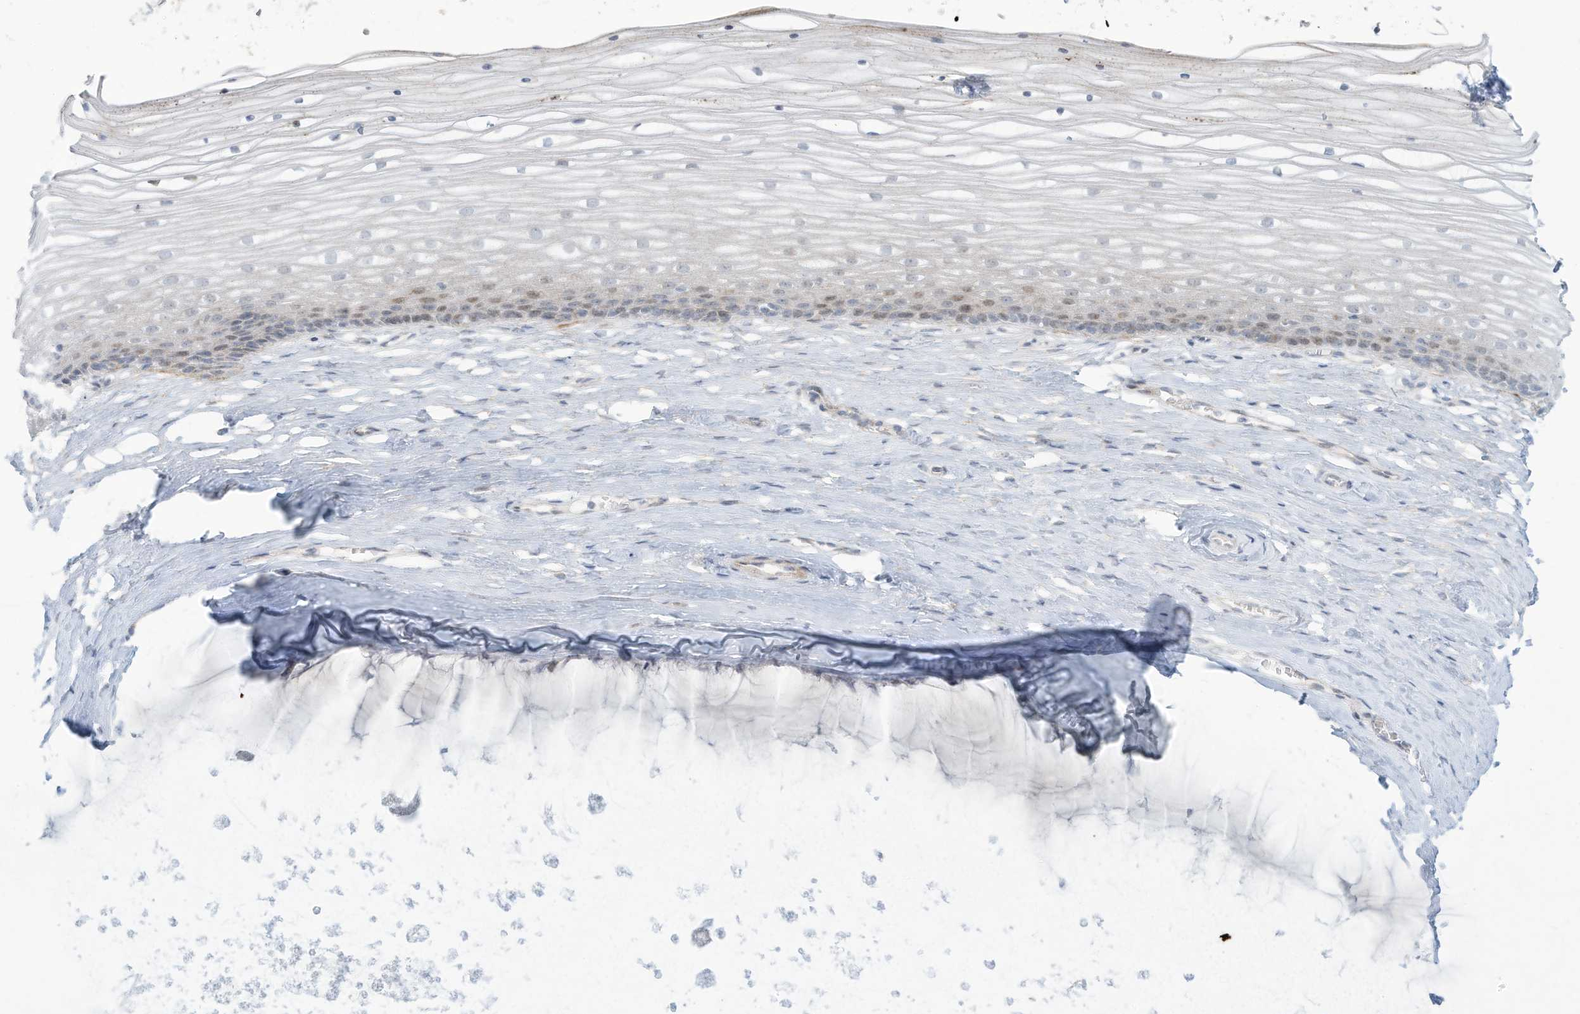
{"staining": {"intensity": "weak", "quantity": "<25%", "location": "nuclear"}, "tissue": "vagina", "cell_type": "Squamous epithelial cells", "image_type": "normal", "snomed": [{"axis": "morphology", "description": "Normal tissue, NOS"}, {"axis": "topography", "description": "Vagina"}, {"axis": "topography", "description": "Cervix"}], "caption": "DAB immunohistochemical staining of benign vagina reveals no significant positivity in squamous epithelial cells.", "gene": "PAX6", "patient": {"sex": "female", "age": 40}}